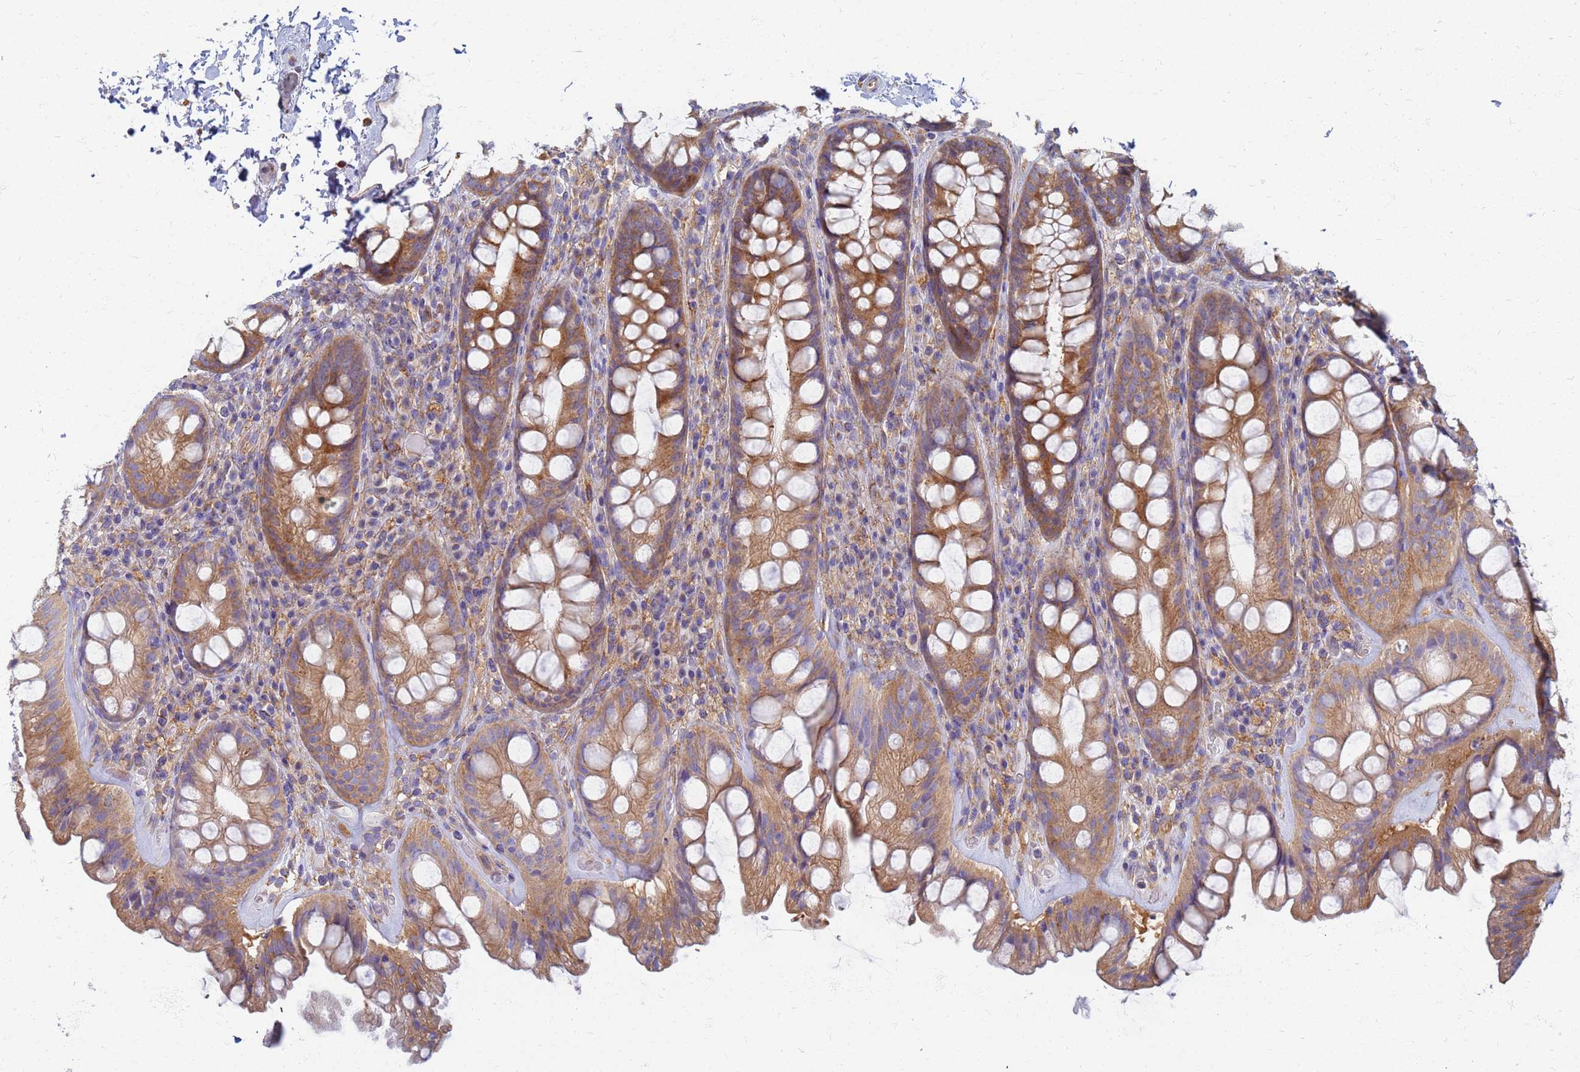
{"staining": {"intensity": "moderate", "quantity": ">75%", "location": "cytoplasmic/membranous"}, "tissue": "rectum", "cell_type": "Glandular cells", "image_type": "normal", "snomed": [{"axis": "morphology", "description": "Normal tissue, NOS"}, {"axis": "topography", "description": "Rectum"}], "caption": "Brown immunohistochemical staining in unremarkable rectum shows moderate cytoplasmic/membranous positivity in approximately >75% of glandular cells.", "gene": "EEA1", "patient": {"sex": "male", "age": 74}}